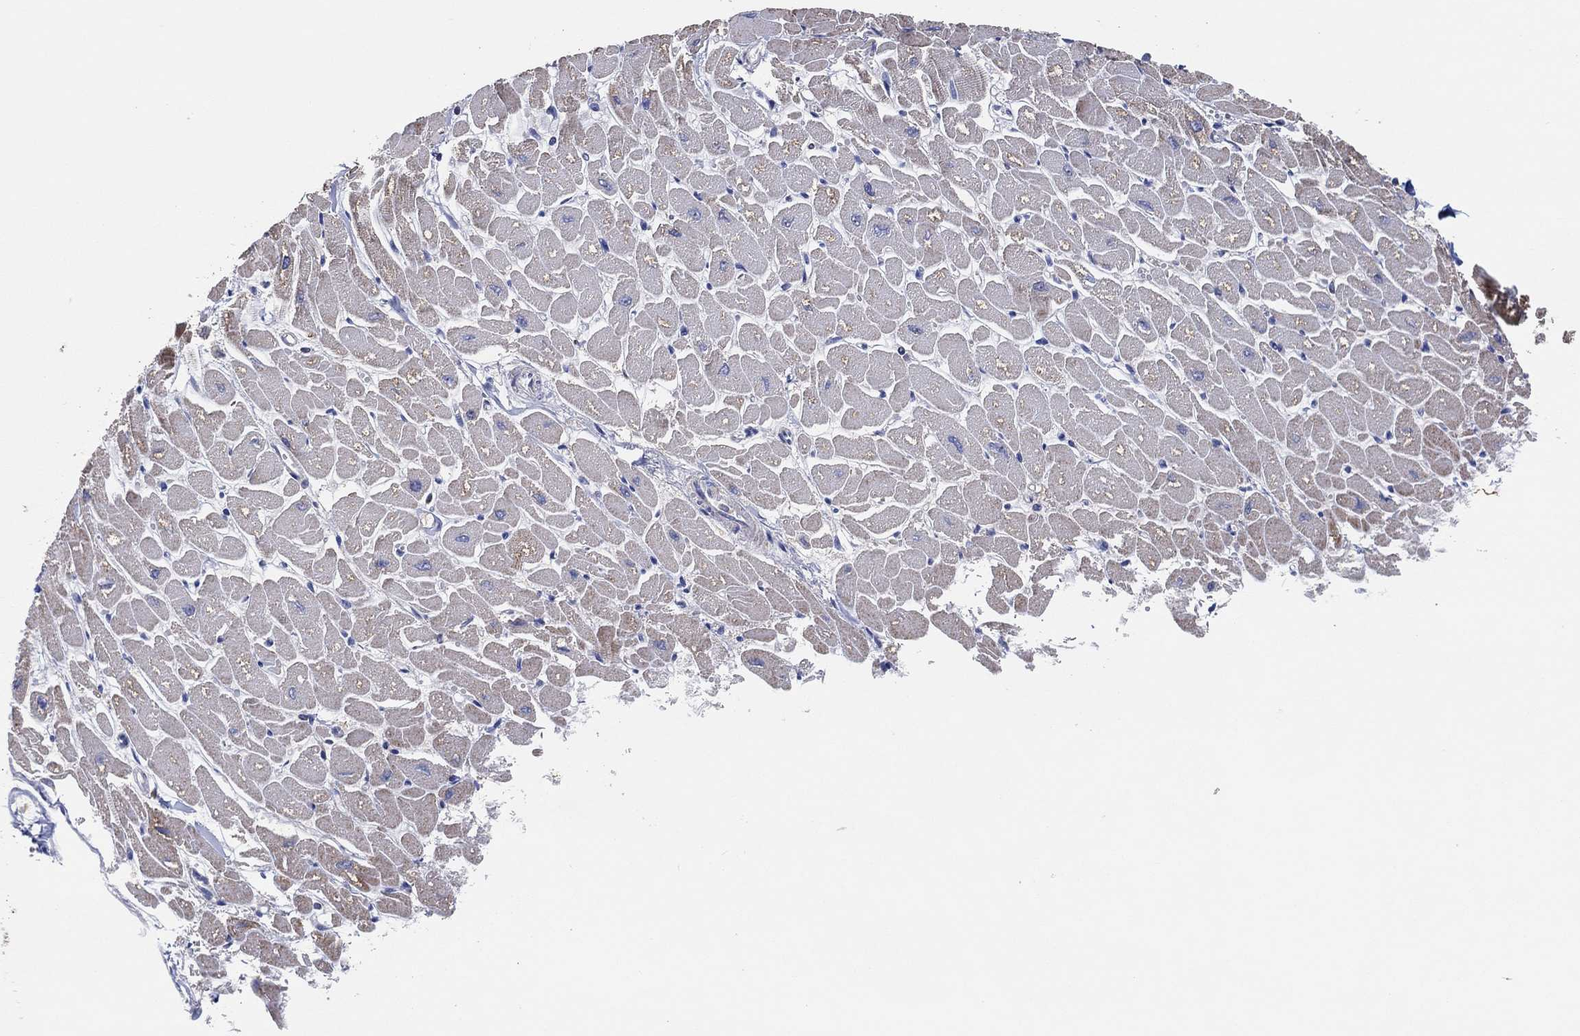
{"staining": {"intensity": "weak", "quantity": "<25%", "location": "cytoplasmic/membranous"}, "tissue": "heart muscle", "cell_type": "Cardiomyocytes", "image_type": "normal", "snomed": [{"axis": "morphology", "description": "Normal tissue, NOS"}, {"axis": "topography", "description": "Heart"}], "caption": "Immunohistochemical staining of benign heart muscle displays no significant positivity in cardiomyocytes. Brightfield microscopy of immunohistochemistry stained with DAB (brown) and hematoxylin (blue), captured at high magnification.", "gene": "GCAT", "patient": {"sex": "male", "age": 57}}